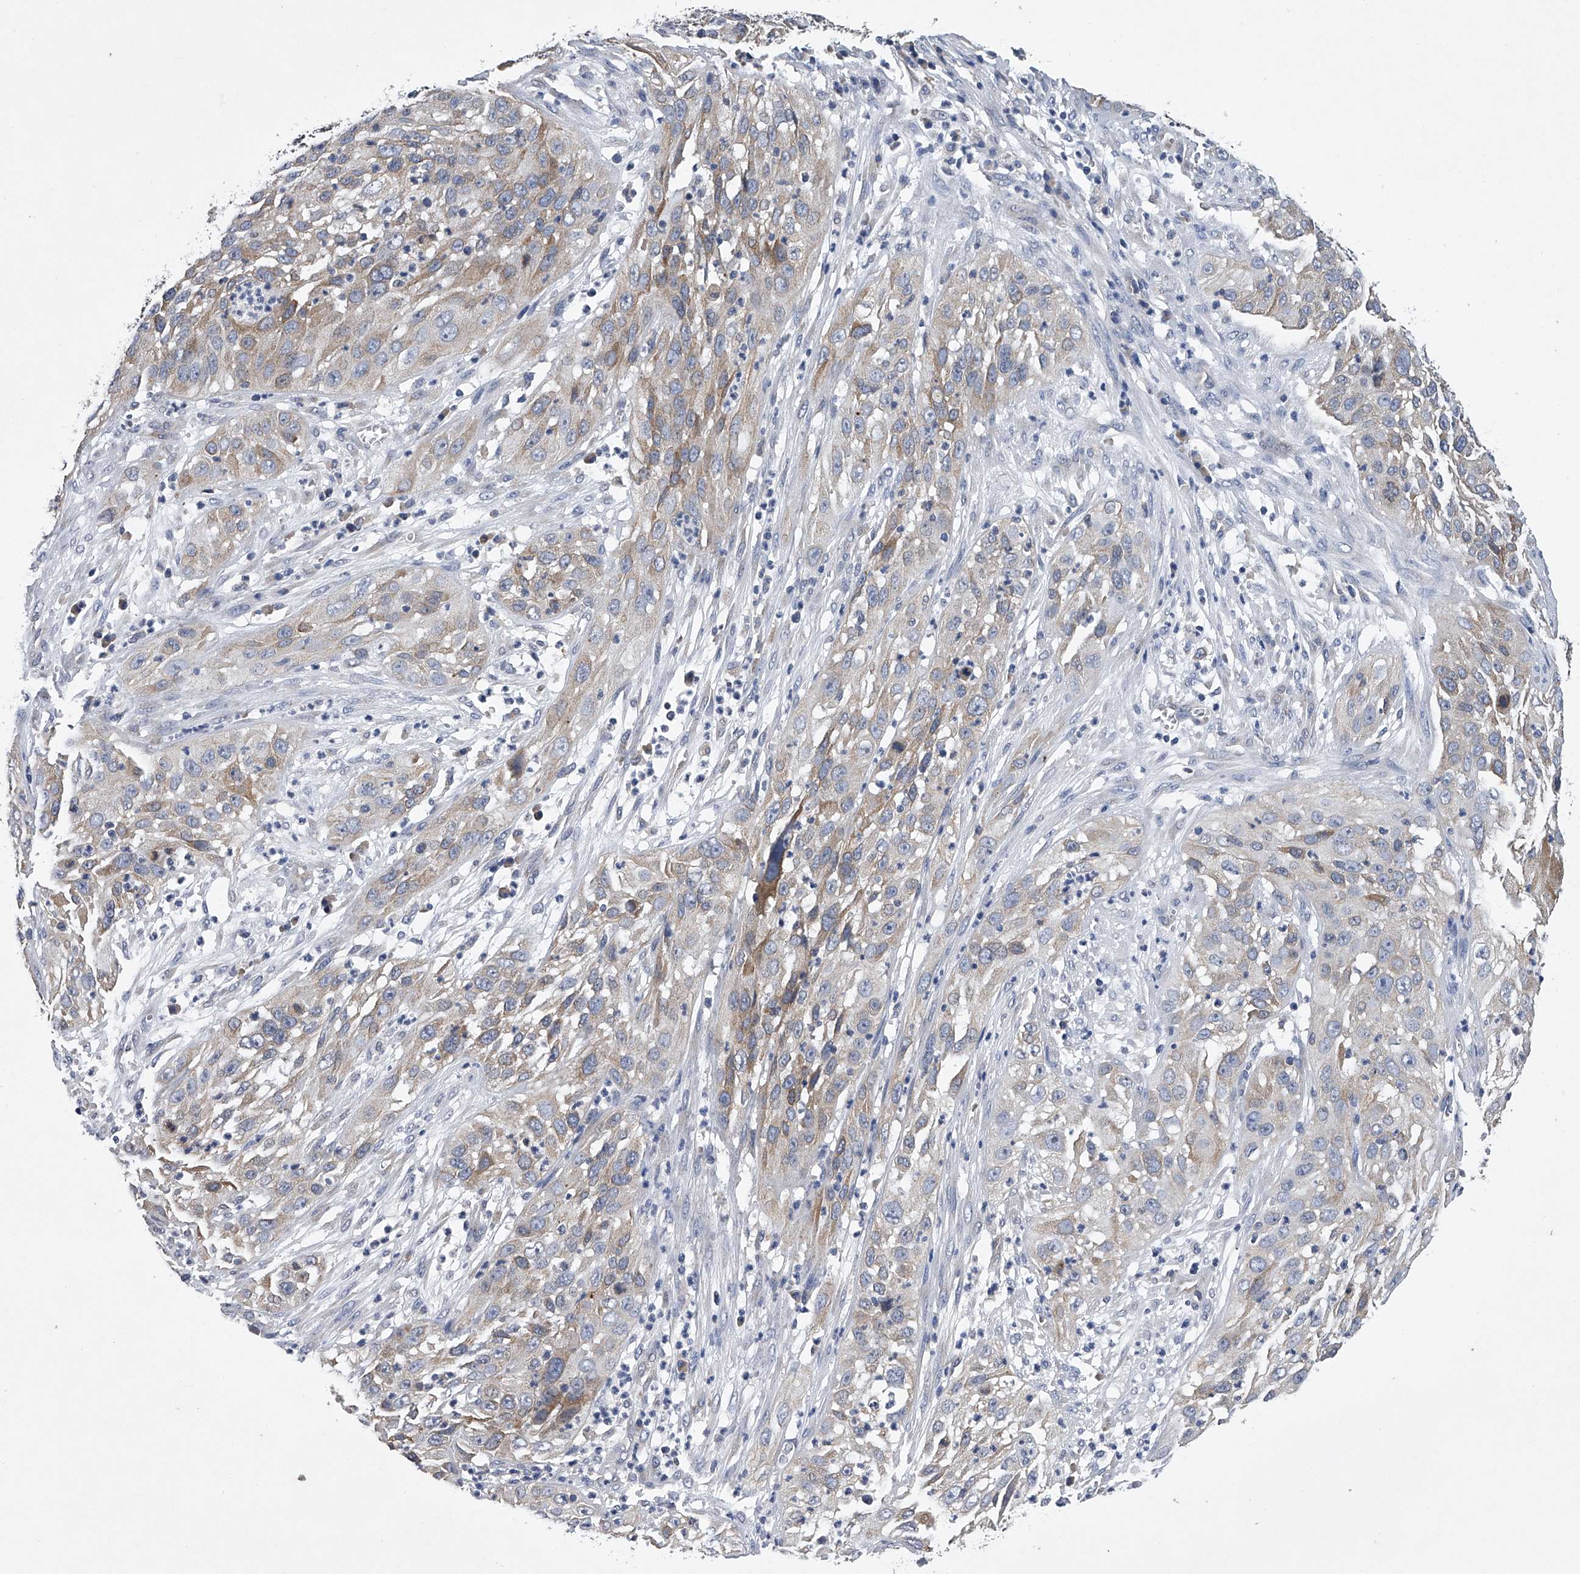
{"staining": {"intensity": "weak", "quantity": "<25%", "location": "cytoplasmic/membranous"}, "tissue": "cervical cancer", "cell_type": "Tumor cells", "image_type": "cancer", "snomed": [{"axis": "morphology", "description": "Squamous cell carcinoma, NOS"}, {"axis": "topography", "description": "Cervix"}], "caption": "Human cervical cancer (squamous cell carcinoma) stained for a protein using immunohistochemistry (IHC) exhibits no positivity in tumor cells.", "gene": "RNF5", "patient": {"sex": "female", "age": 32}}